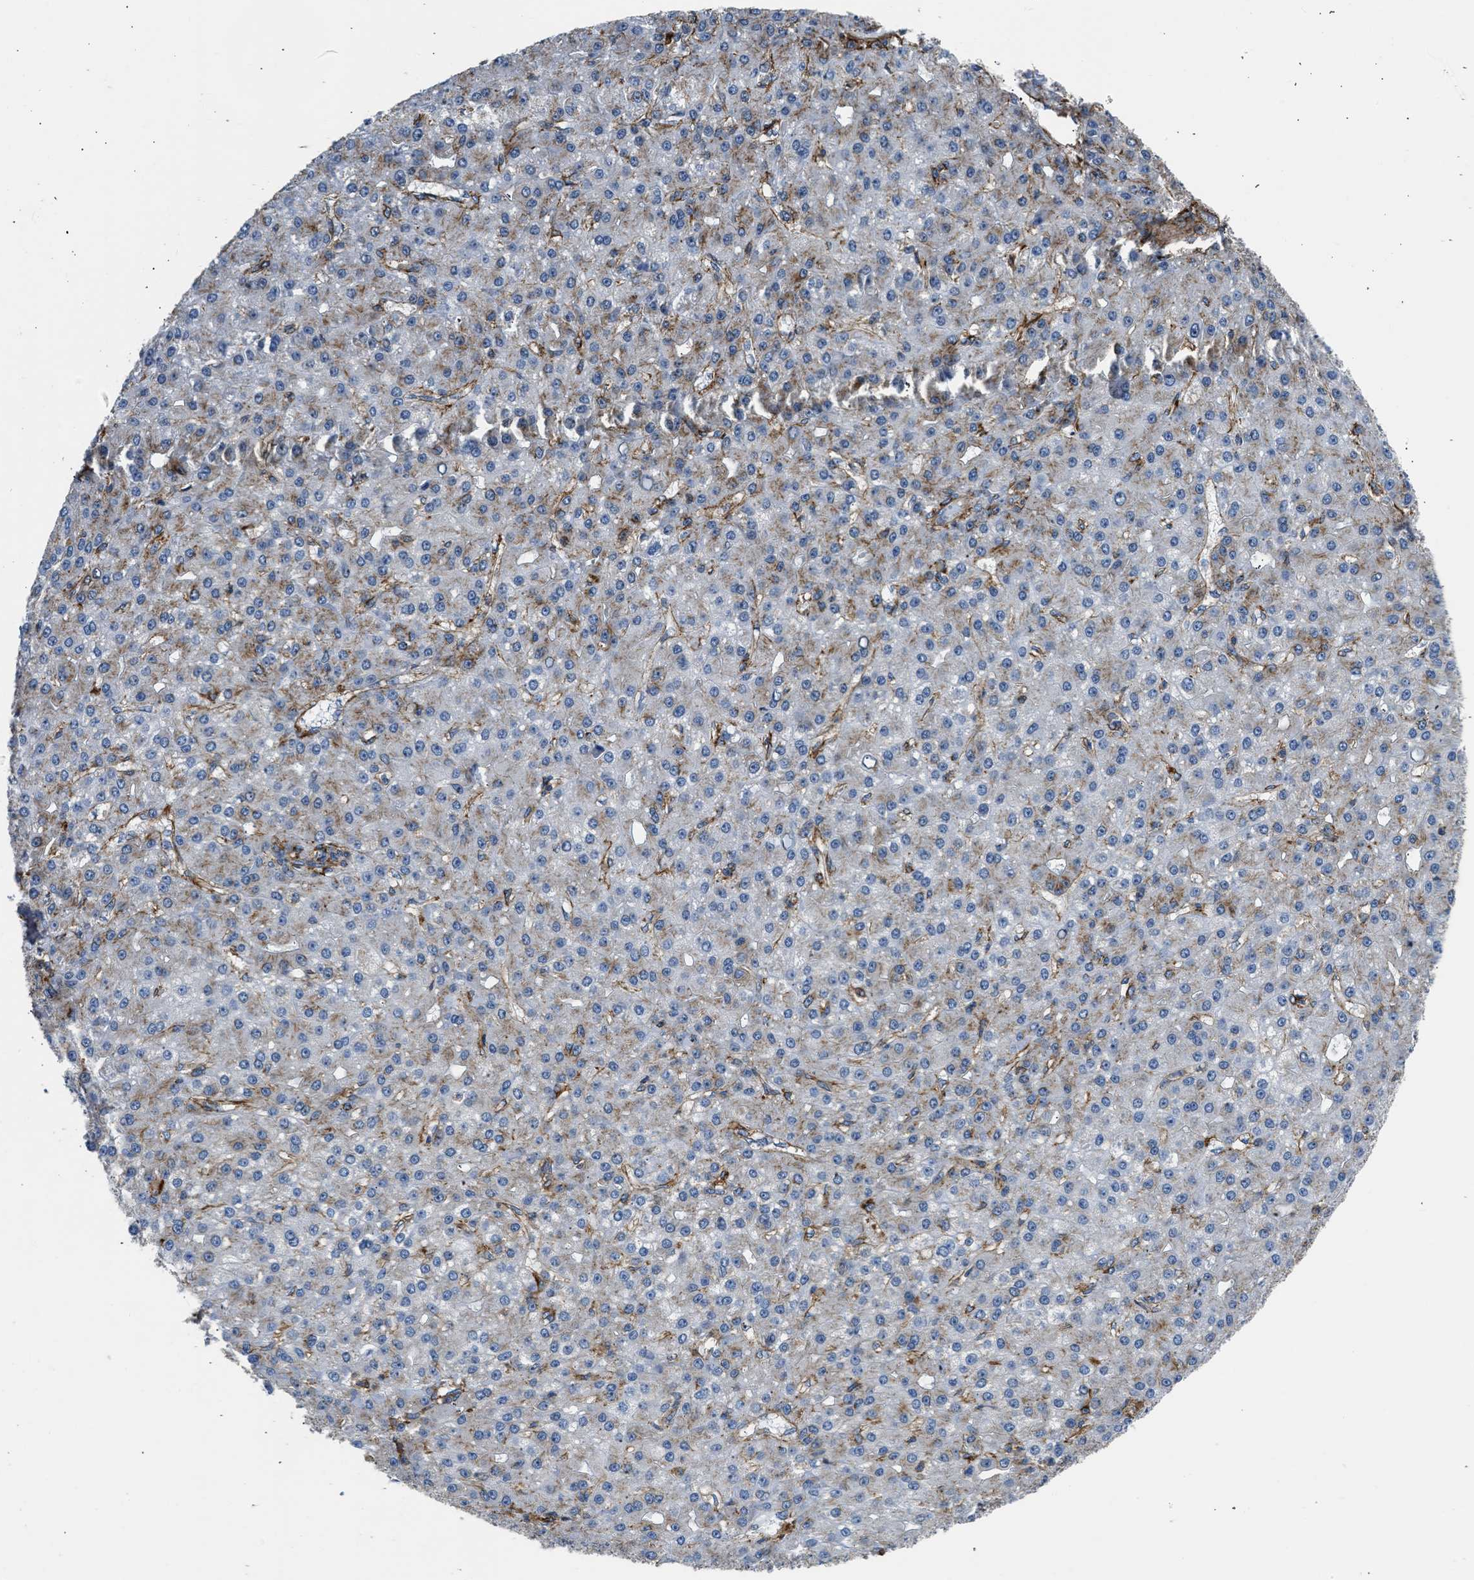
{"staining": {"intensity": "moderate", "quantity": "<25%", "location": "cytoplasmic/membranous"}, "tissue": "liver cancer", "cell_type": "Tumor cells", "image_type": "cancer", "snomed": [{"axis": "morphology", "description": "Carcinoma, Hepatocellular, NOS"}, {"axis": "topography", "description": "Liver"}], "caption": "A brown stain labels moderate cytoplasmic/membranous expression of a protein in human liver cancer (hepatocellular carcinoma) tumor cells.", "gene": "SEPTIN2", "patient": {"sex": "male", "age": 67}}